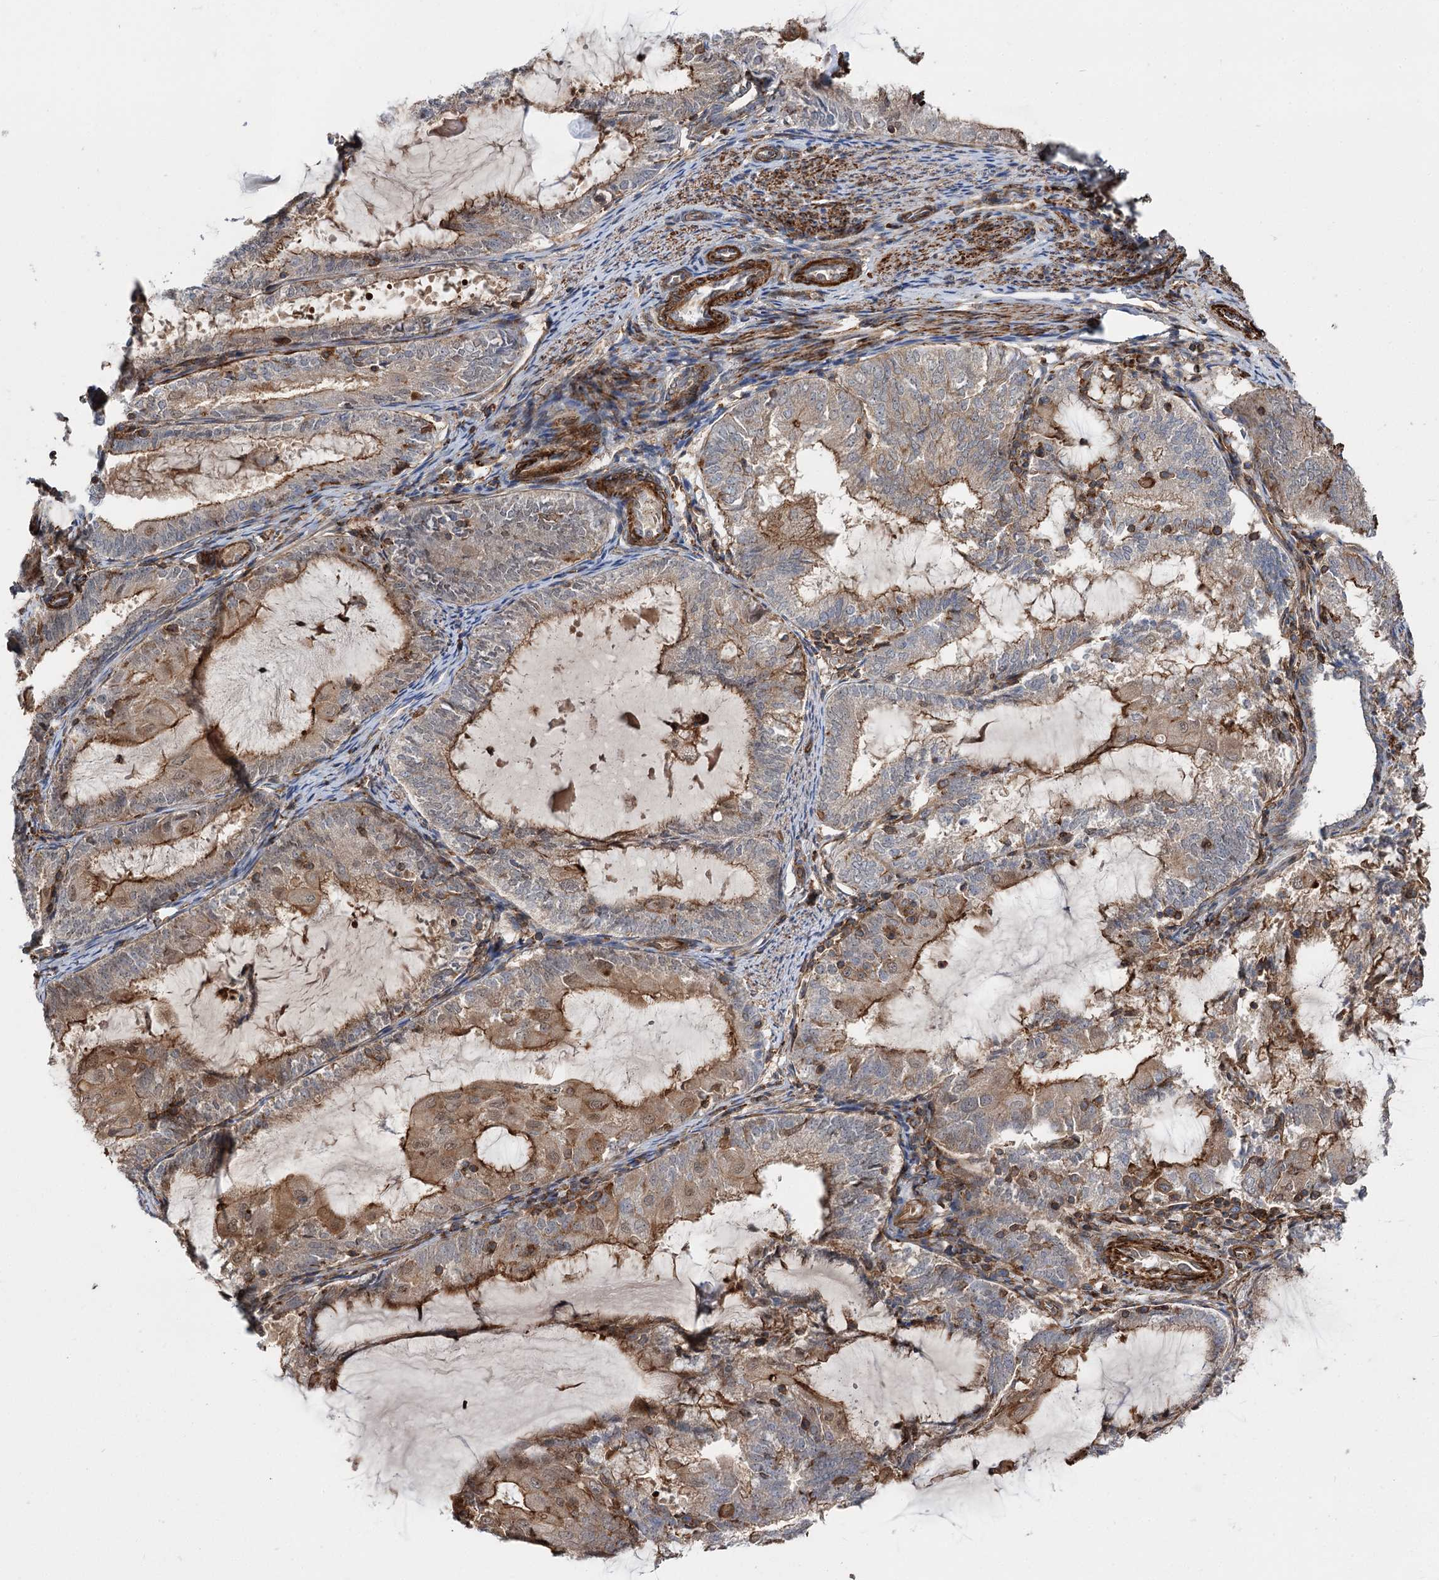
{"staining": {"intensity": "moderate", "quantity": ">75%", "location": "cytoplasmic/membranous,nuclear"}, "tissue": "endometrial cancer", "cell_type": "Tumor cells", "image_type": "cancer", "snomed": [{"axis": "morphology", "description": "Adenocarcinoma, NOS"}, {"axis": "topography", "description": "Endometrium"}], "caption": "The image shows a brown stain indicating the presence of a protein in the cytoplasmic/membranous and nuclear of tumor cells in endometrial cancer. The protein of interest is stained brown, and the nuclei are stained in blue (DAB (3,3'-diaminobenzidine) IHC with brightfield microscopy, high magnification).", "gene": "DPP3", "patient": {"sex": "female", "age": 81}}